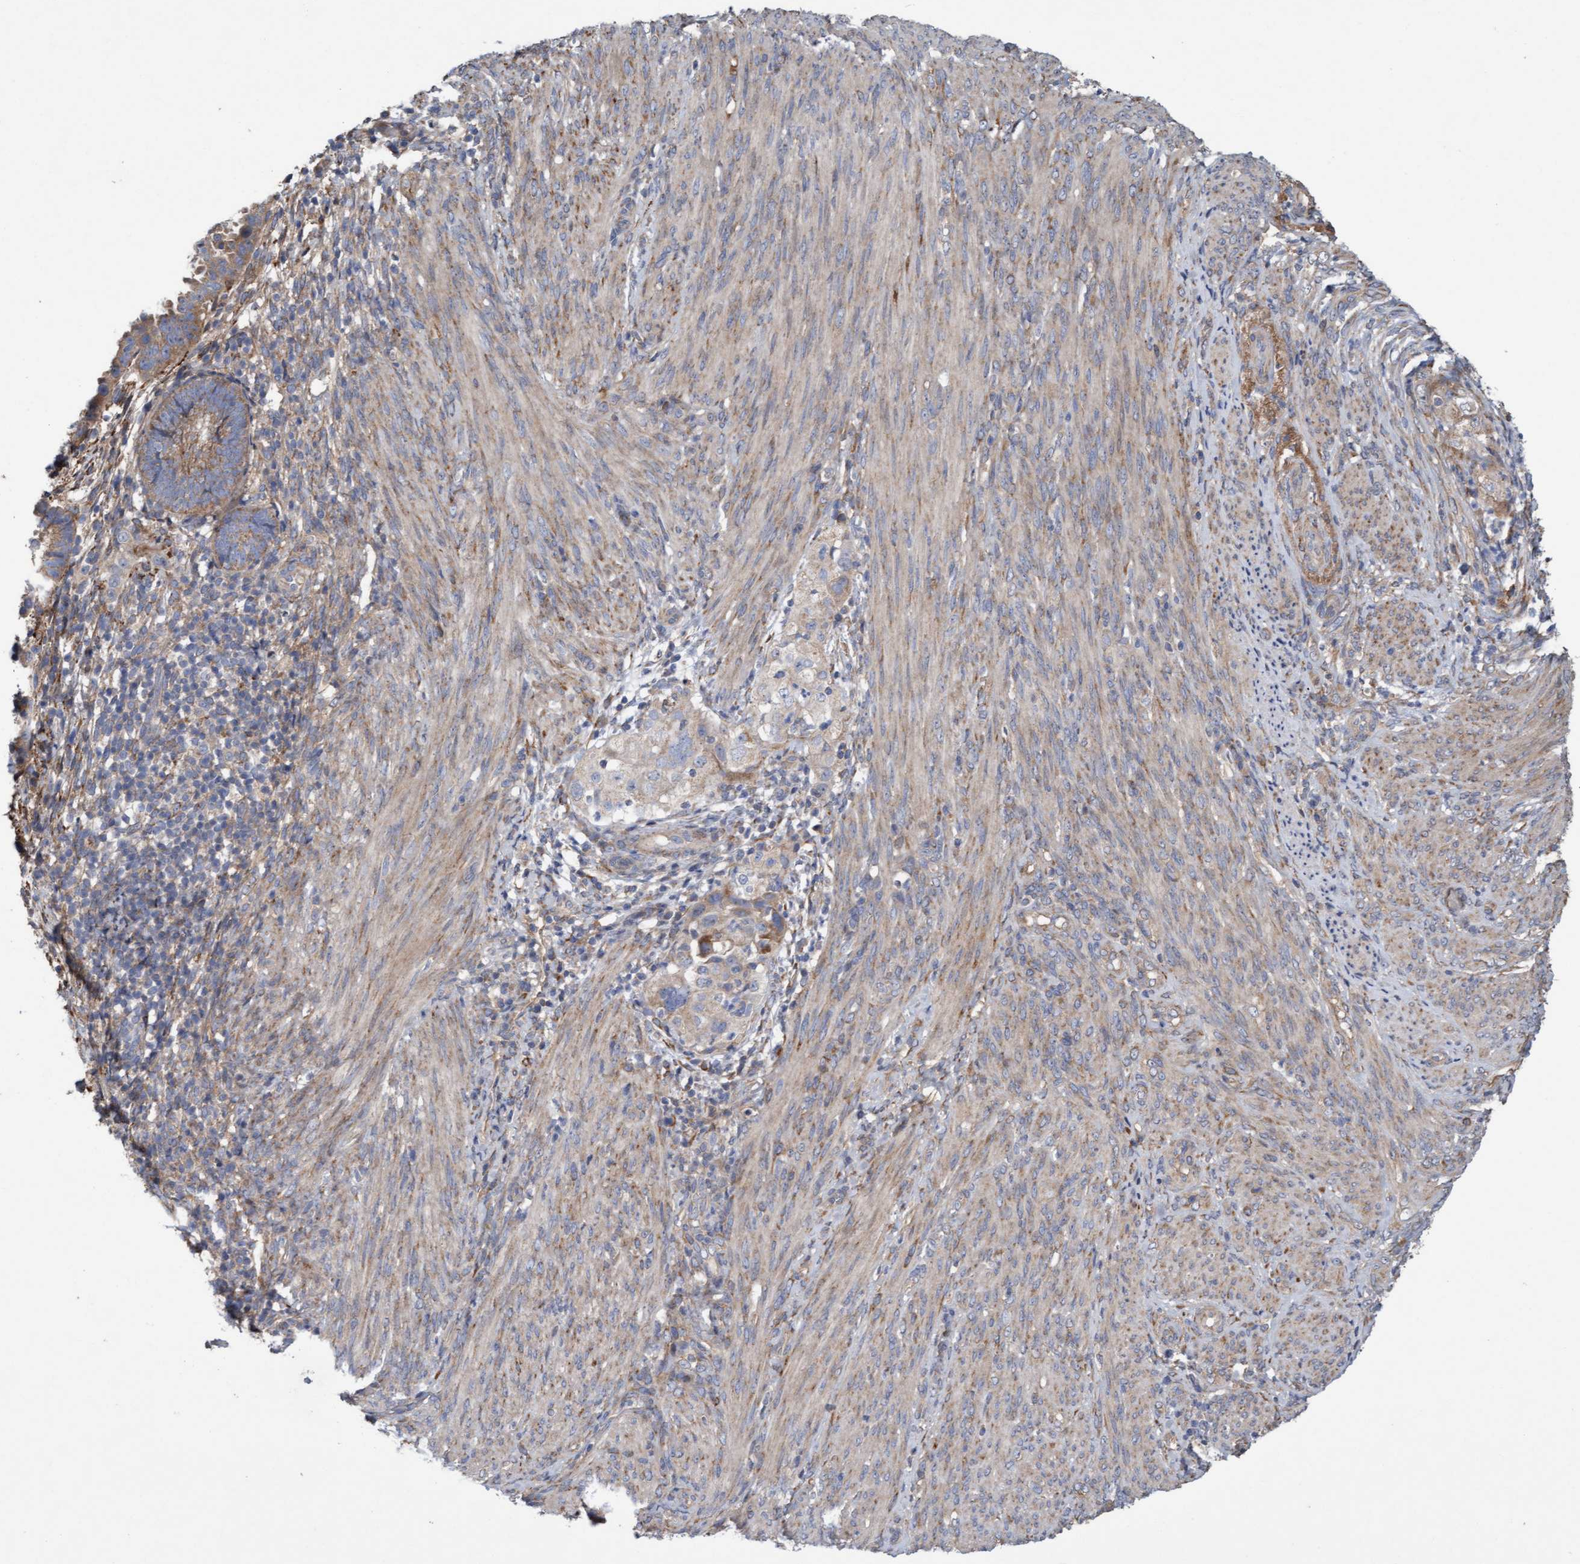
{"staining": {"intensity": "weak", "quantity": ">75%", "location": "cytoplasmic/membranous"}, "tissue": "endometrial cancer", "cell_type": "Tumor cells", "image_type": "cancer", "snomed": [{"axis": "morphology", "description": "Adenocarcinoma, NOS"}, {"axis": "topography", "description": "Endometrium"}], "caption": "Protein expression analysis of endometrial cancer displays weak cytoplasmic/membranous positivity in approximately >75% of tumor cells.", "gene": "DDHD2", "patient": {"sex": "female", "age": 85}}